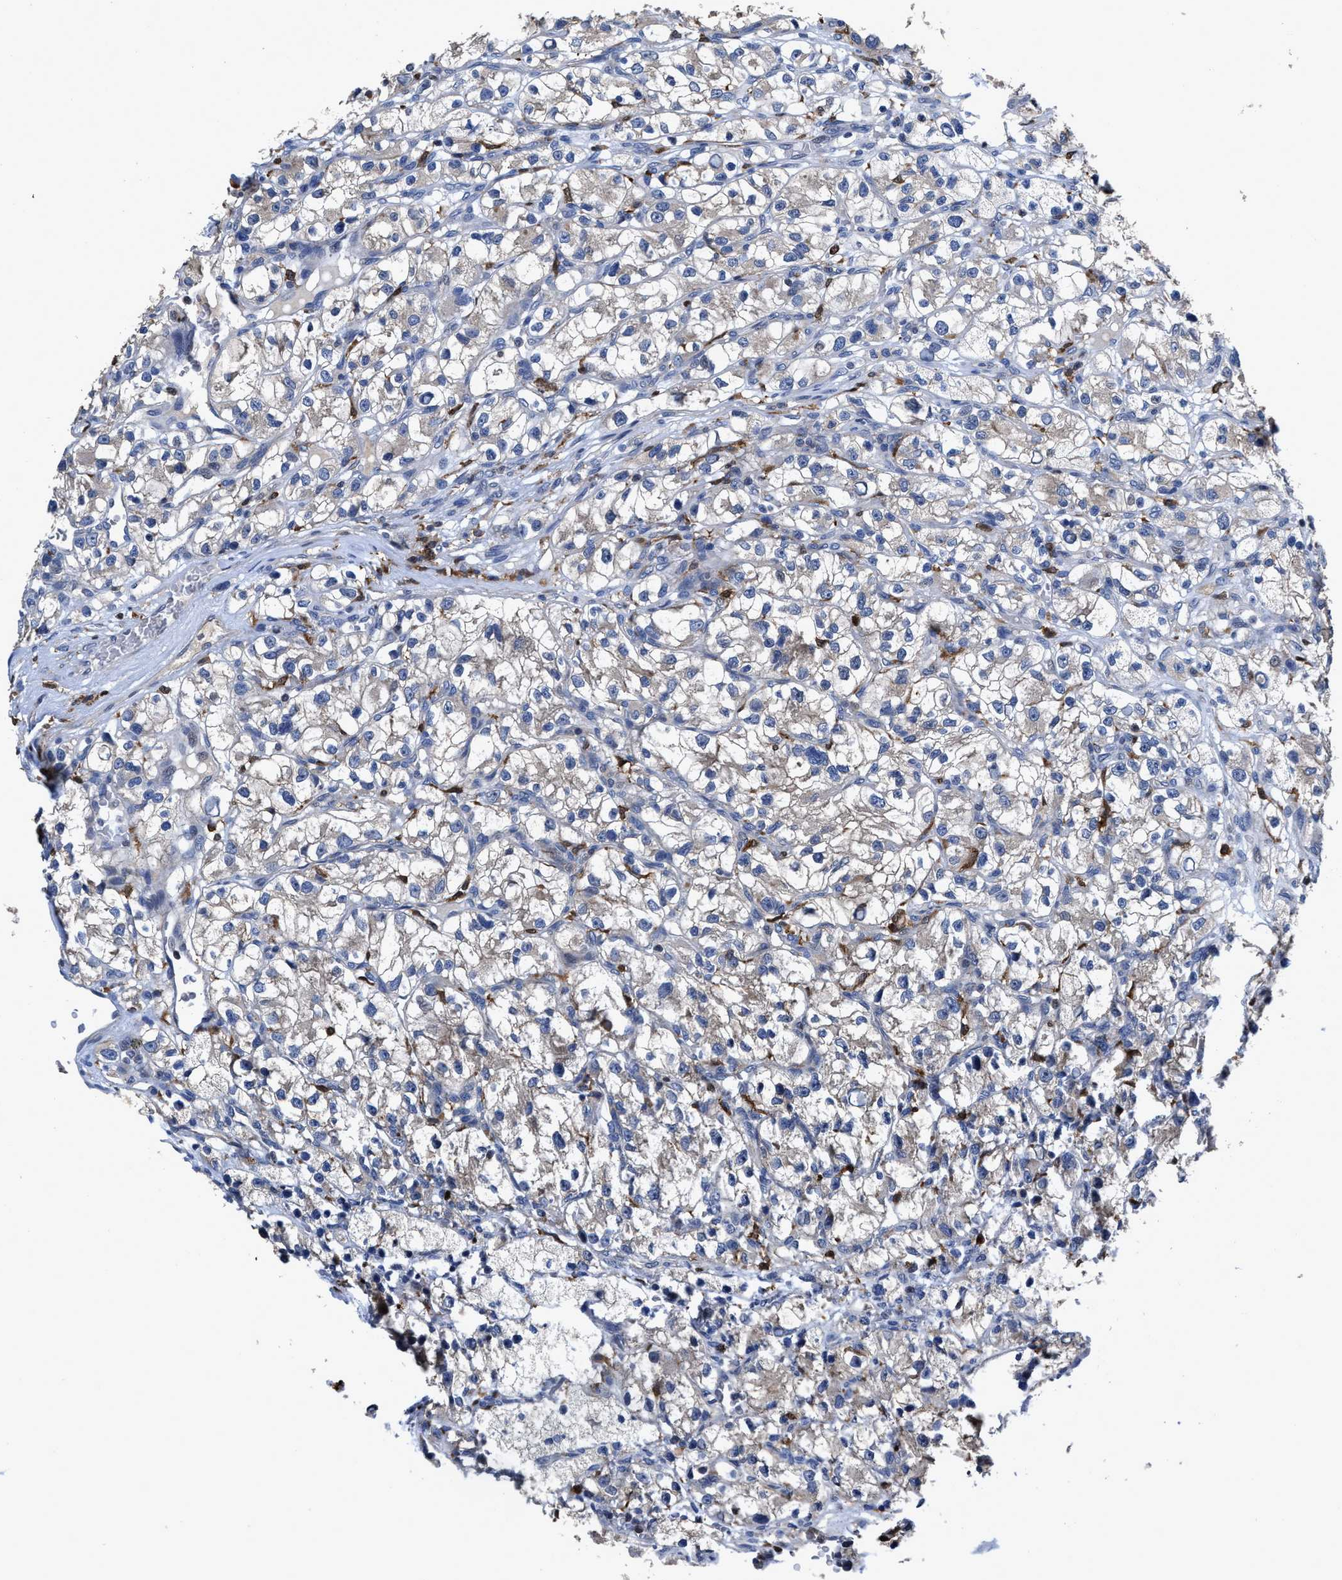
{"staining": {"intensity": "negative", "quantity": "none", "location": "none"}, "tissue": "renal cancer", "cell_type": "Tumor cells", "image_type": "cancer", "snomed": [{"axis": "morphology", "description": "Adenocarcinoma, NOS"}, {"axis": "topography", "description": "Kidney"}], "caption": "DAB immunohistochemical staining of human renal cancer shows no significant positivity in tumor cells. The staining is performed using DAB (3,3'-diaminobenzidine) brown chromogen with nuclei counter-stained in using hematoxylin.", "gene": "RGS10", "patient": {"sex": "female", "age": 57}}